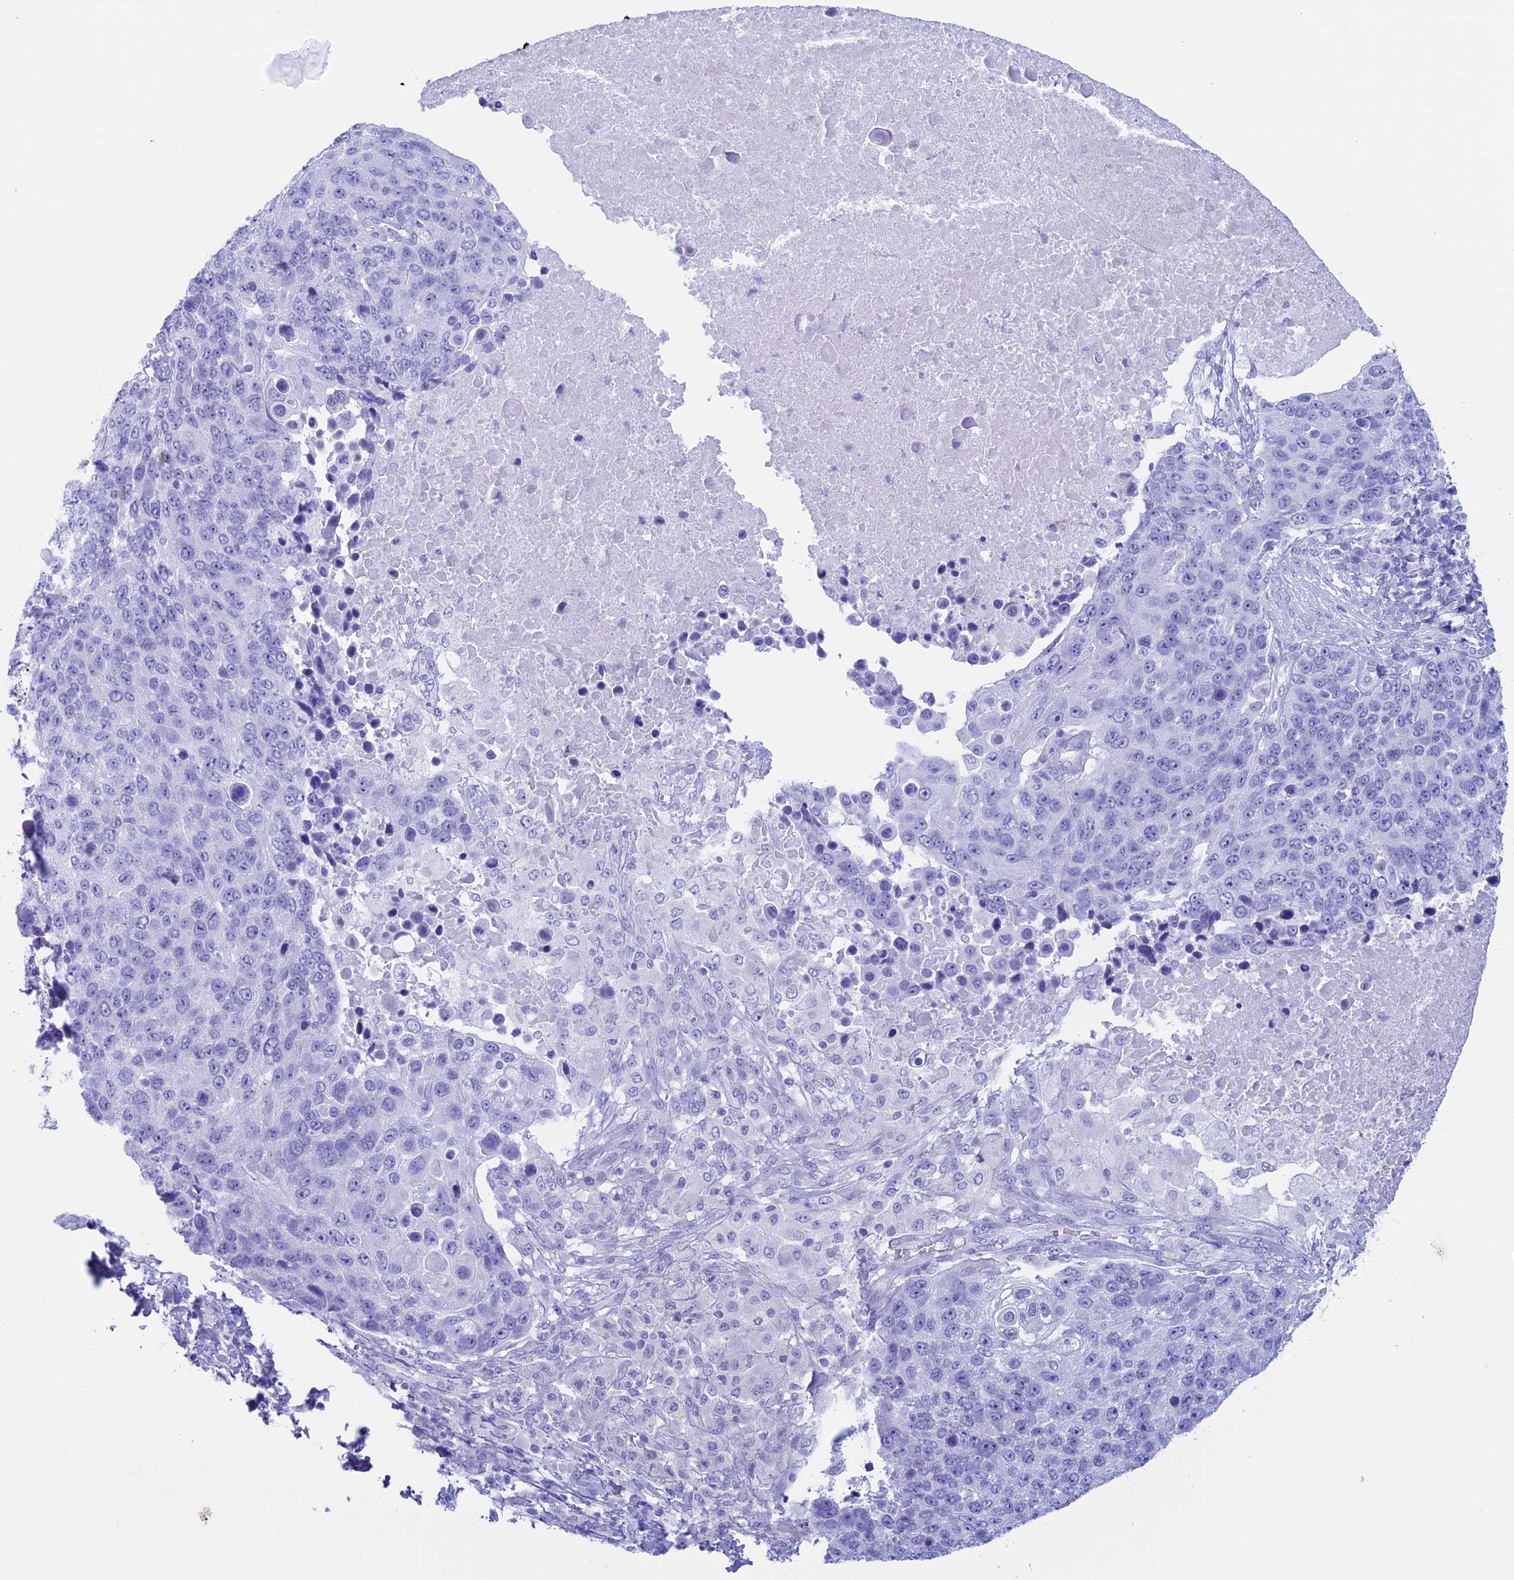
{"staining": {"intensity": "negative", "quantity": "none", "location": "none"}, "tissue": "lung cancer", "cell_type": "Tumor cells", "image_type": "cancer", "snomed": [{"axis": "morphology", "description": "Normal tissue, NOS"}, {"axis": "morphology", "description": "Squamous cell carcinoma, NOS"}, {"axis": "topography", "description": "Lymph node"}, {"axis": "topography", "description": "Lung"}], "caption": "Lung squamous cell carcinoma was stained to show a protein in brown. There is no significant positivity in tumor cells.", "gene": "RP1", "patient": {"sex": "male", "age": 66}}